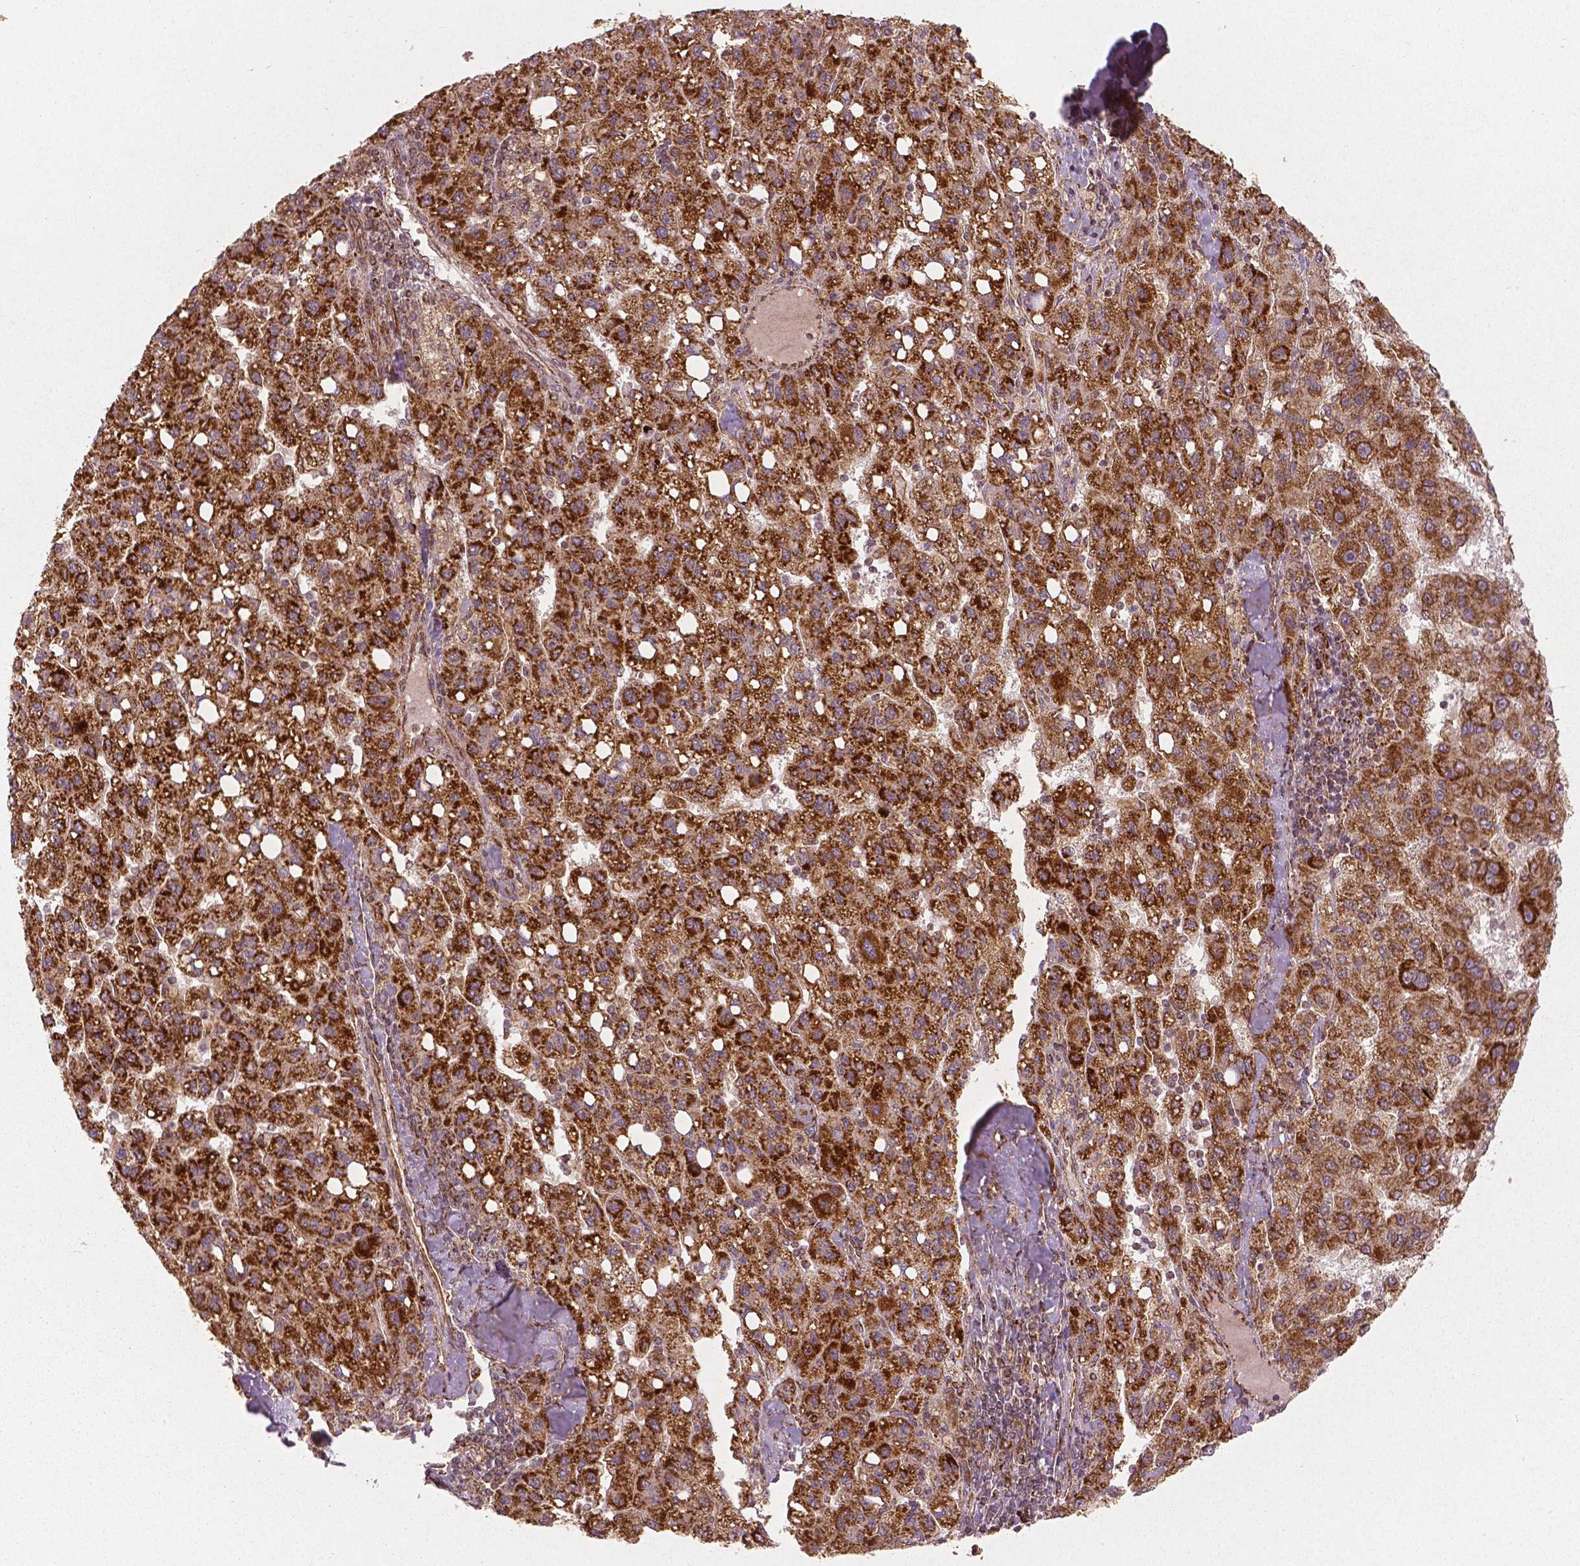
{"staining": {"intensity": "strong", "quantity": ">75%", "location": "cytoplasmic/membranous"}, "tissue": "liver cancer", "cell_type": "Tumor cells", "image_type": "cancer", "snomed": [{"axis": "morphology", "description": "Carcinoma, Hepatocellular, NOS"}, {"axis": "topography", "description": "Liver"}], "caption": "Strong cytoplasmic/membranous expression is seen in about >75% of tumor cells in hepatocellular carcinoma (liver). (Stains: DAB (3,3'-diaminobenzidine) in brown, nuclei in blue, Microscopy: brightfield microscopy at high magnification).", "gene": "PGAM5", "patient": {"sex": "female", "age": 82}}